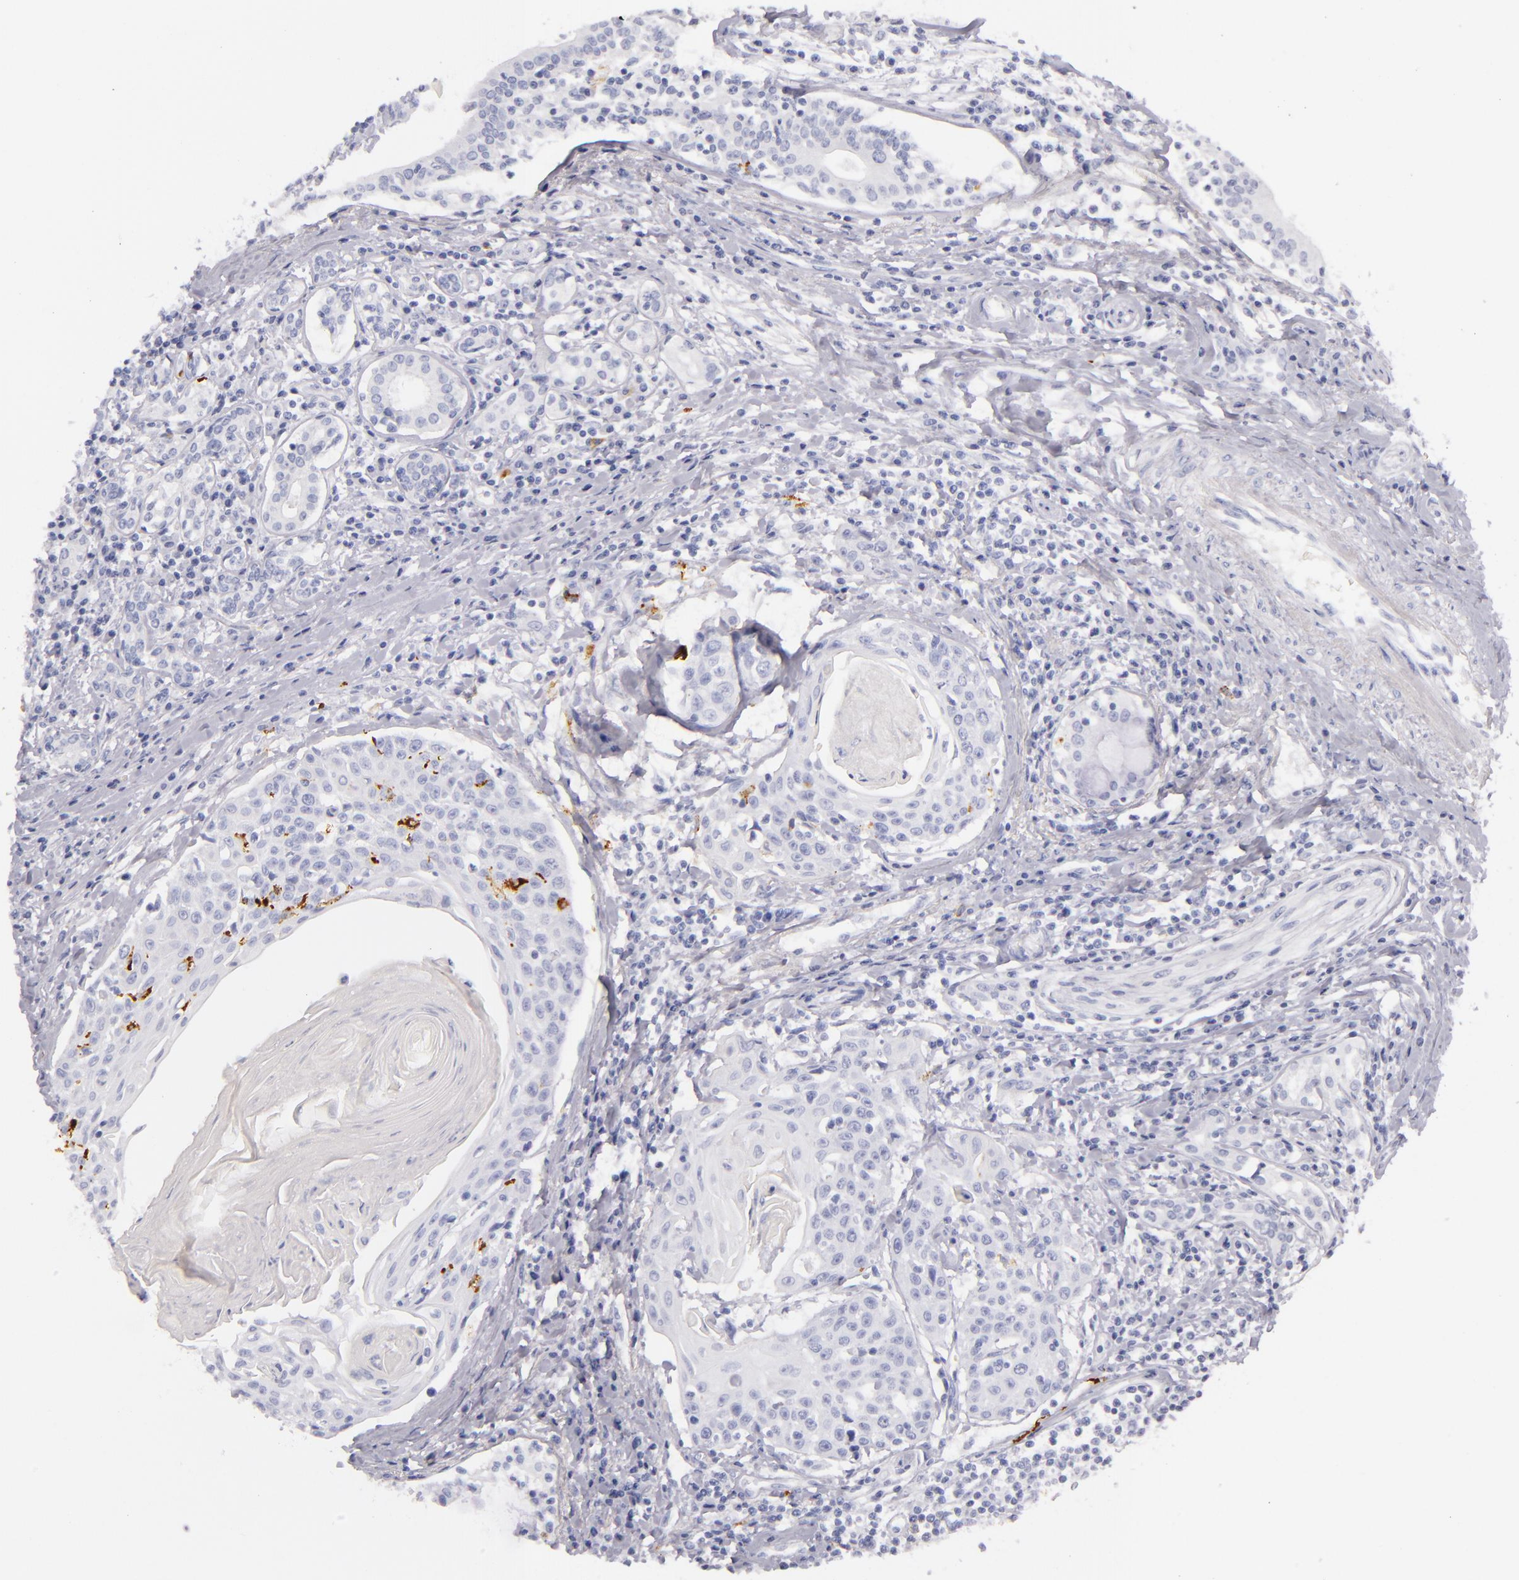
{"staining": {"intensity": "negative", "quantity": "none", "location": "none"}, "tissue": "head and neck cancer", "cell_type": "Tumor cells", "image_type": "cancer", "snomed": [{"axis": "morphology", "description": "Squamous cell carcinoma, NOS"}, {"axis": "morphology", "description": "Squamous cell carcinoma, metastatic, NOS"}, {"axis": "topography", "description": "Lymph node"}, {"axis": "topography", "description": "Salivary gland"}, {"axis": "topography", "description": "Head-Neck"}], "caption": "This is an immunohistochemistry histopathology image of human head and neck cancer. There is no staining in tumor cells.", "gene": "CD207", "patient": {"sex": "female", "age": 74}}